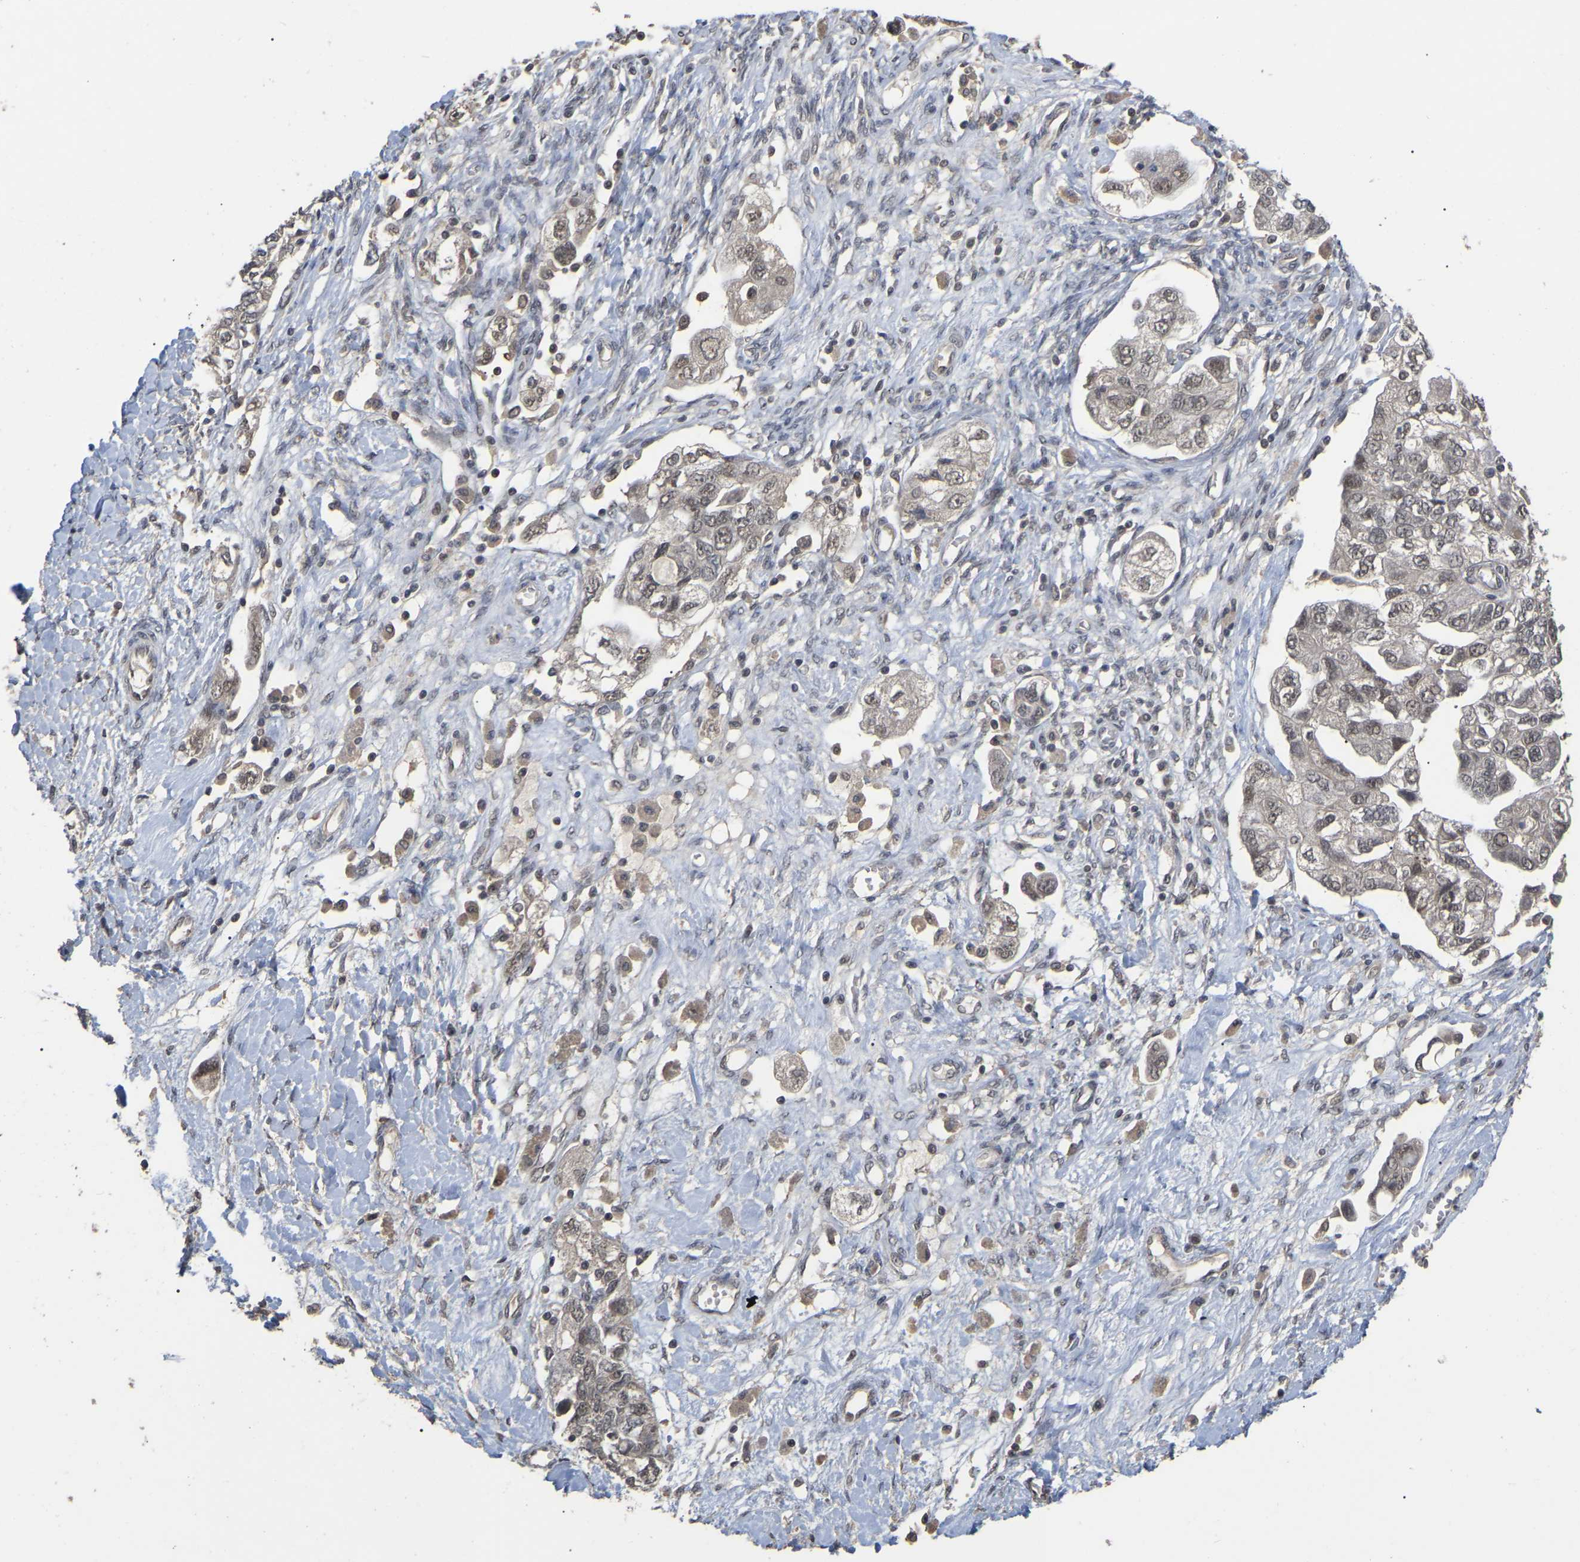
{"staining": {"intensity": "weak", "quantity": "25%-75%", "location": "nuclear"}, "tissue": "ovarian cancer", "cell_type": "Tumor cells", "image_type": "cancer", "snomed": [{"axis": "morphology", "description": "Carcinoma, NOS"}, {"axis": "morphology", "description": "Cystadenocarcinoma, serous, NOS"}, {"axis": "topography", "description": "Ovary"}], "caption": "Immunohistochemistry (DAB (3,3'-diaminobenzidine)) staining of ovarian cancer demonstrates weak nuclear protein staining in about 25%-75% of tumor cells.", "gene": "JAZF1", "patient": {"sex": "female", "age": 69}}